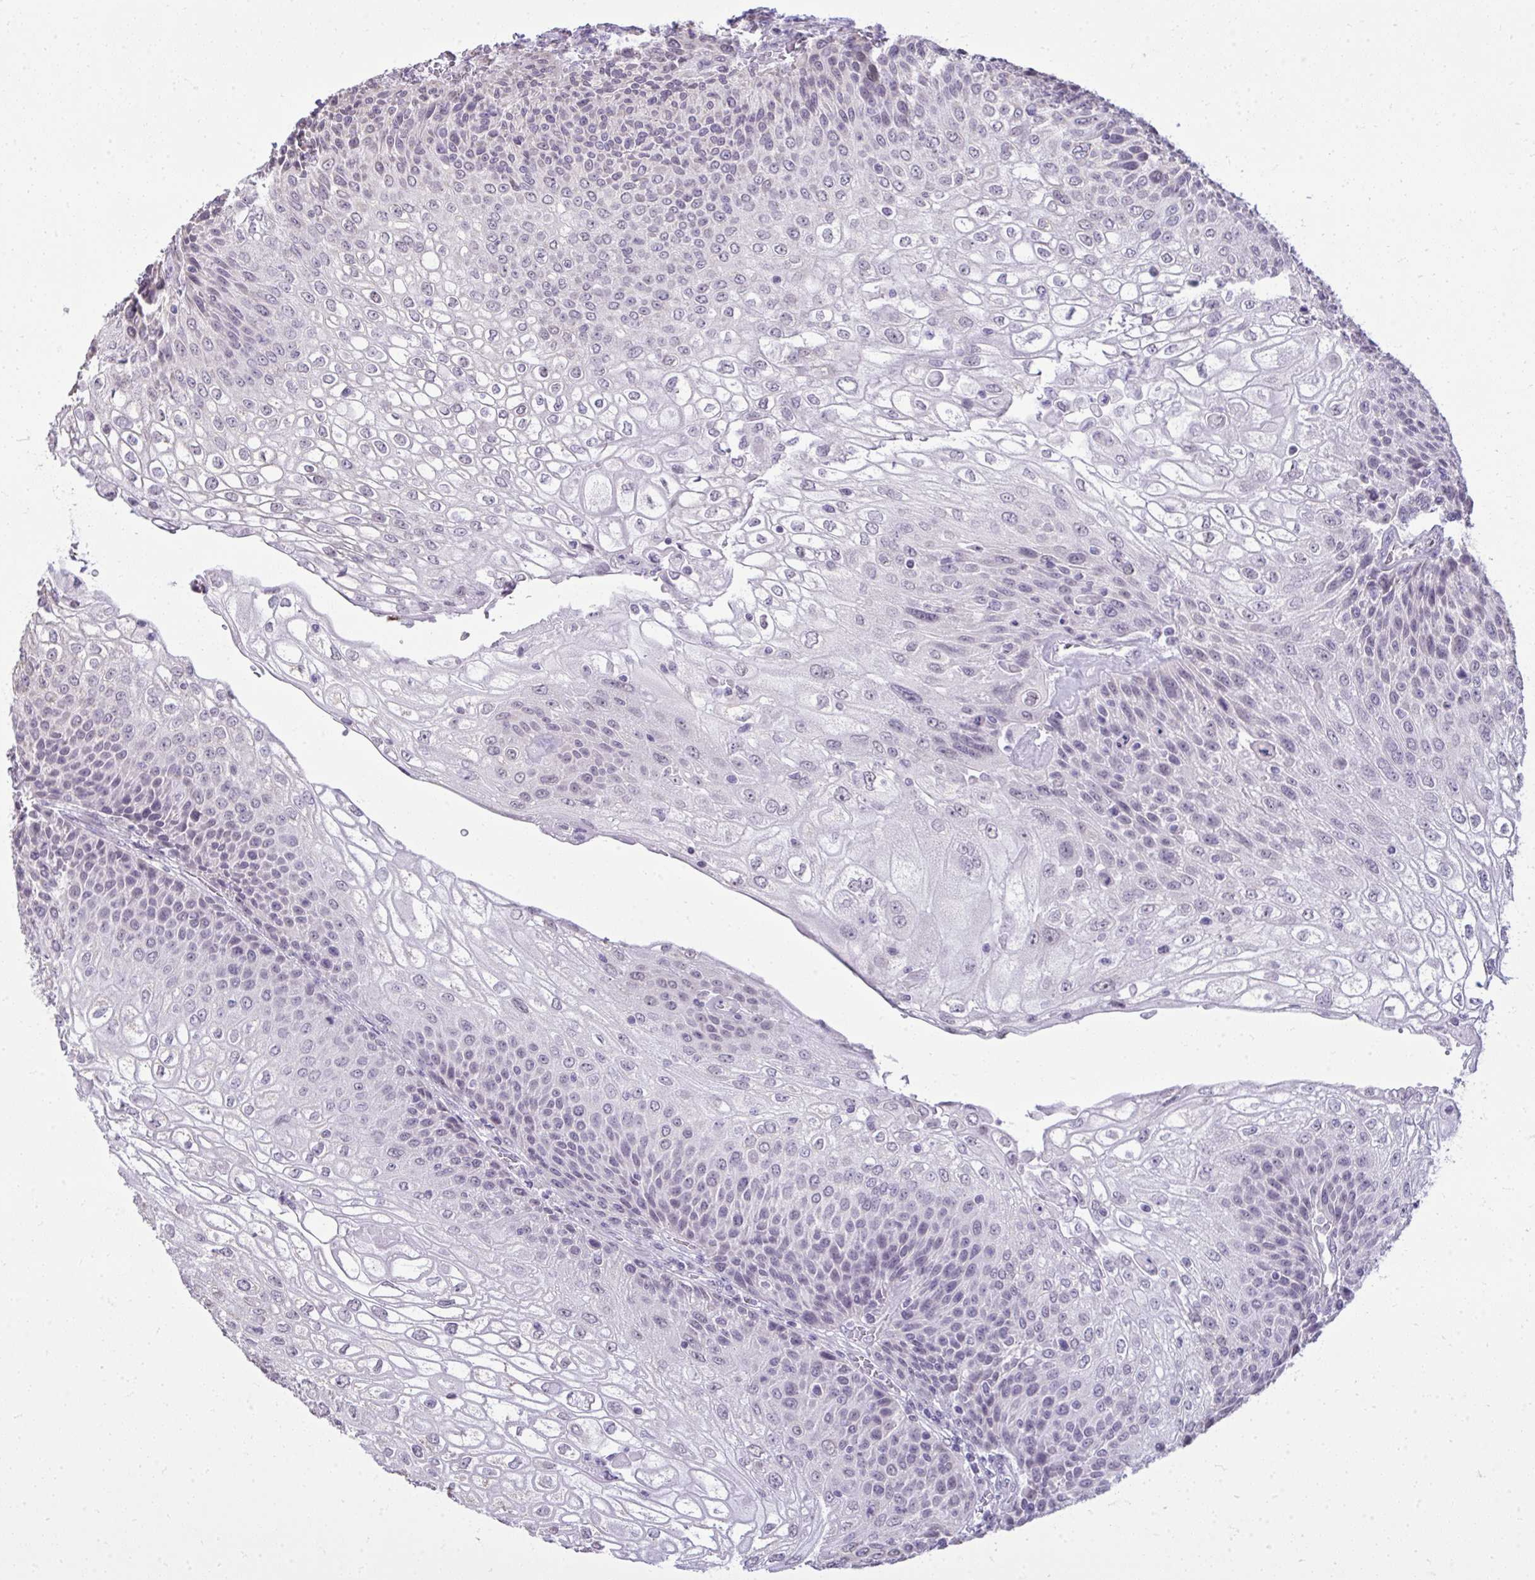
{"staining": {"intensity": "negative", "quantity": "none", "location": "none"}, "tissue": "urothelial cancer", "cell_type": "Tumor cells", "image_type": "cancer", "snomed": [{"axis": "morphology", "description": "Urothelial carcinoma, High grade"}, {"axis": "topography", "description": "Urinary bladder"}], "caption": "The photomicrograph shows no staining of tumor cells in urothelial cancer.", "gene": "NPPA", "patient": {"sex": "female", "age": 70}}